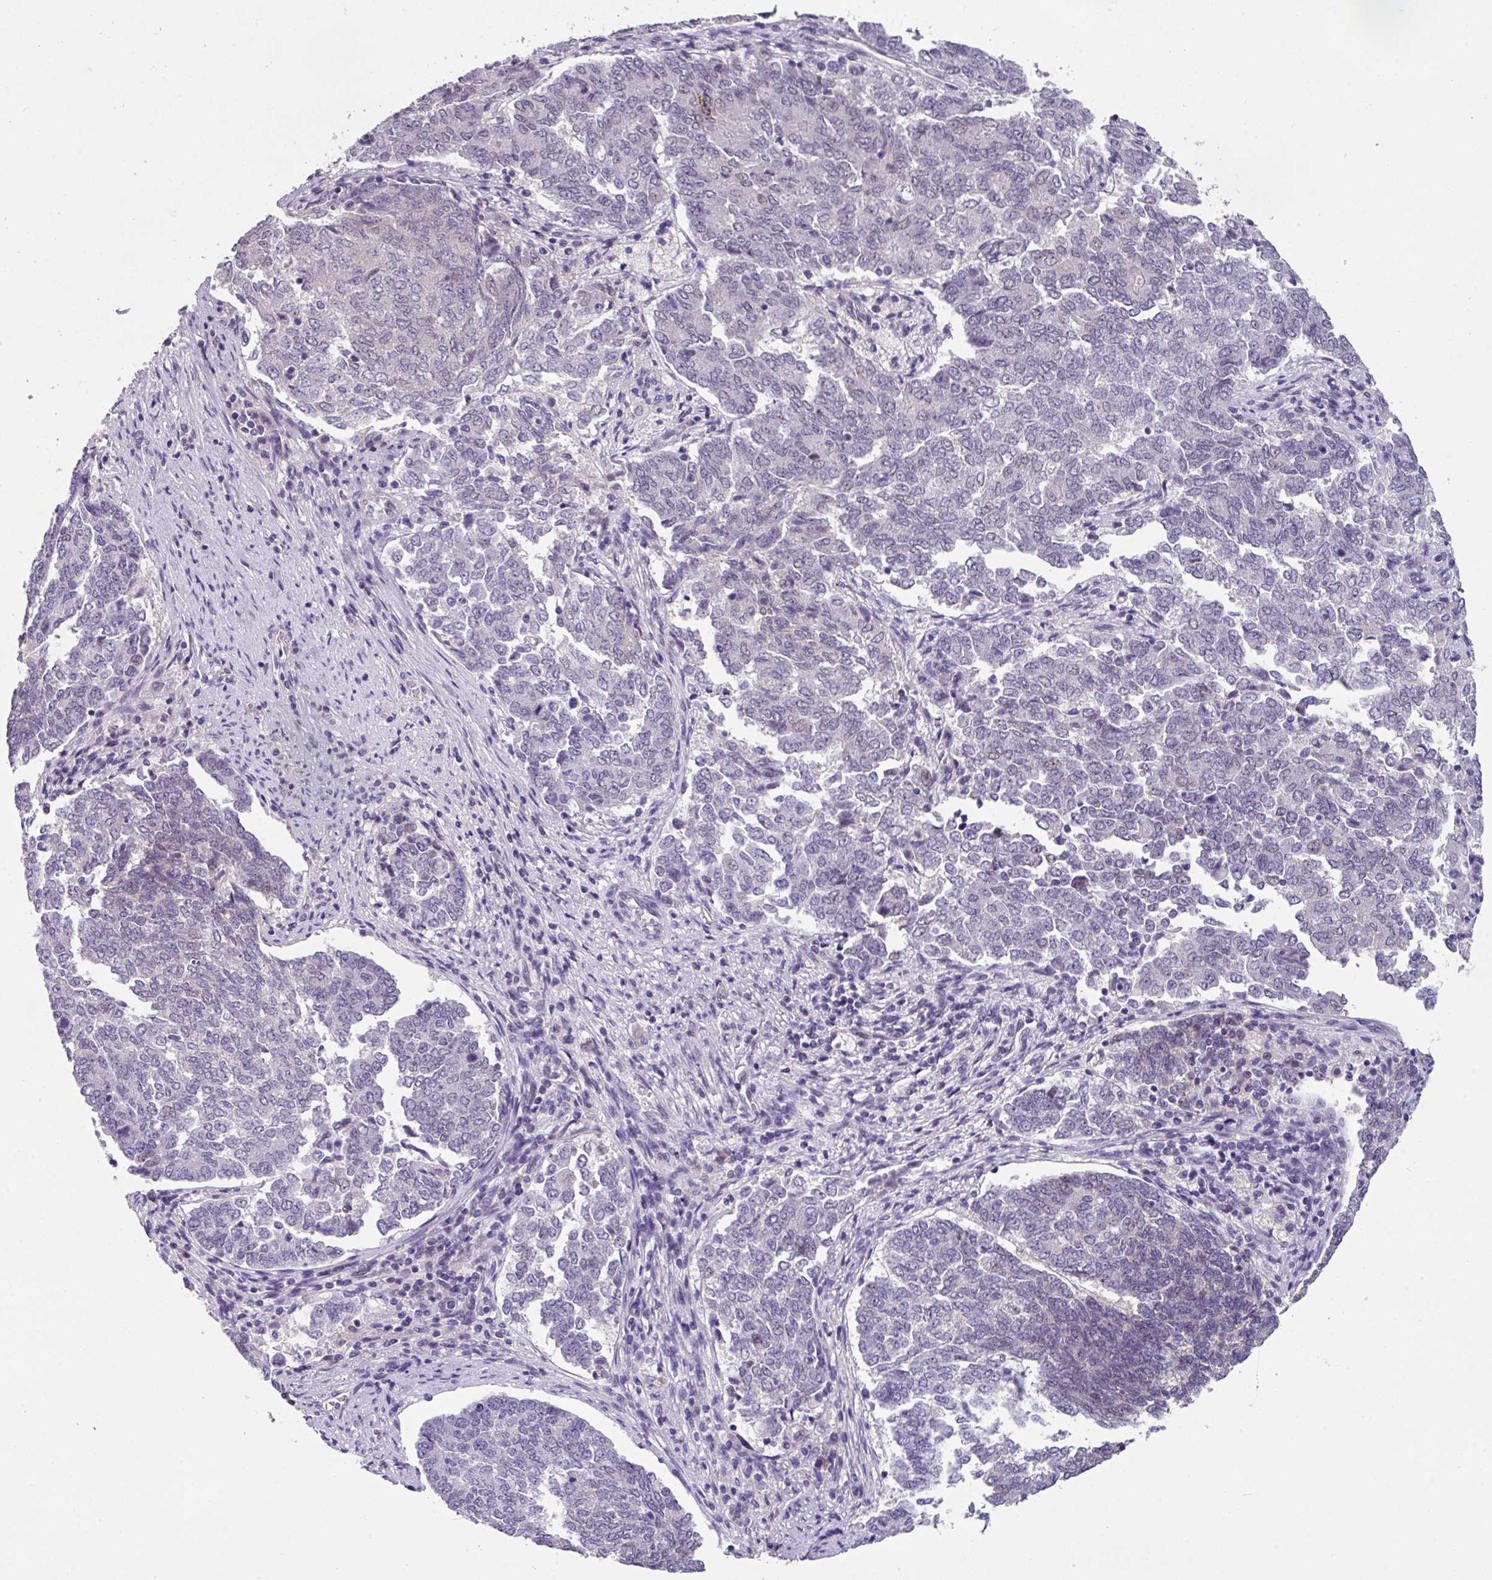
{"staining": {"intensity": "negative", "quantity": "none", "location": "none"}, "tissue": "endometrial cancer", "cell_type": "Tumor cells", "image_type": "cancer", "snomed": [{"axis": "morphology", "description": "Adenocarcinoma, NOS"}, {"axis": "topography", "description": "Endometrium"}], "caption": "A high-resolution photomicrograph shows IHC staining of endometrial cancer (adenocarcinoma), which displays no significant expression in tumor cells. (Brightfield microscopy of DAB (3,3'-diaminobenzidine) immunohistochemistry (IHC) at high magnification).", "gene": "ZFP3", "patient": {"sex": "female", "age": 80}}